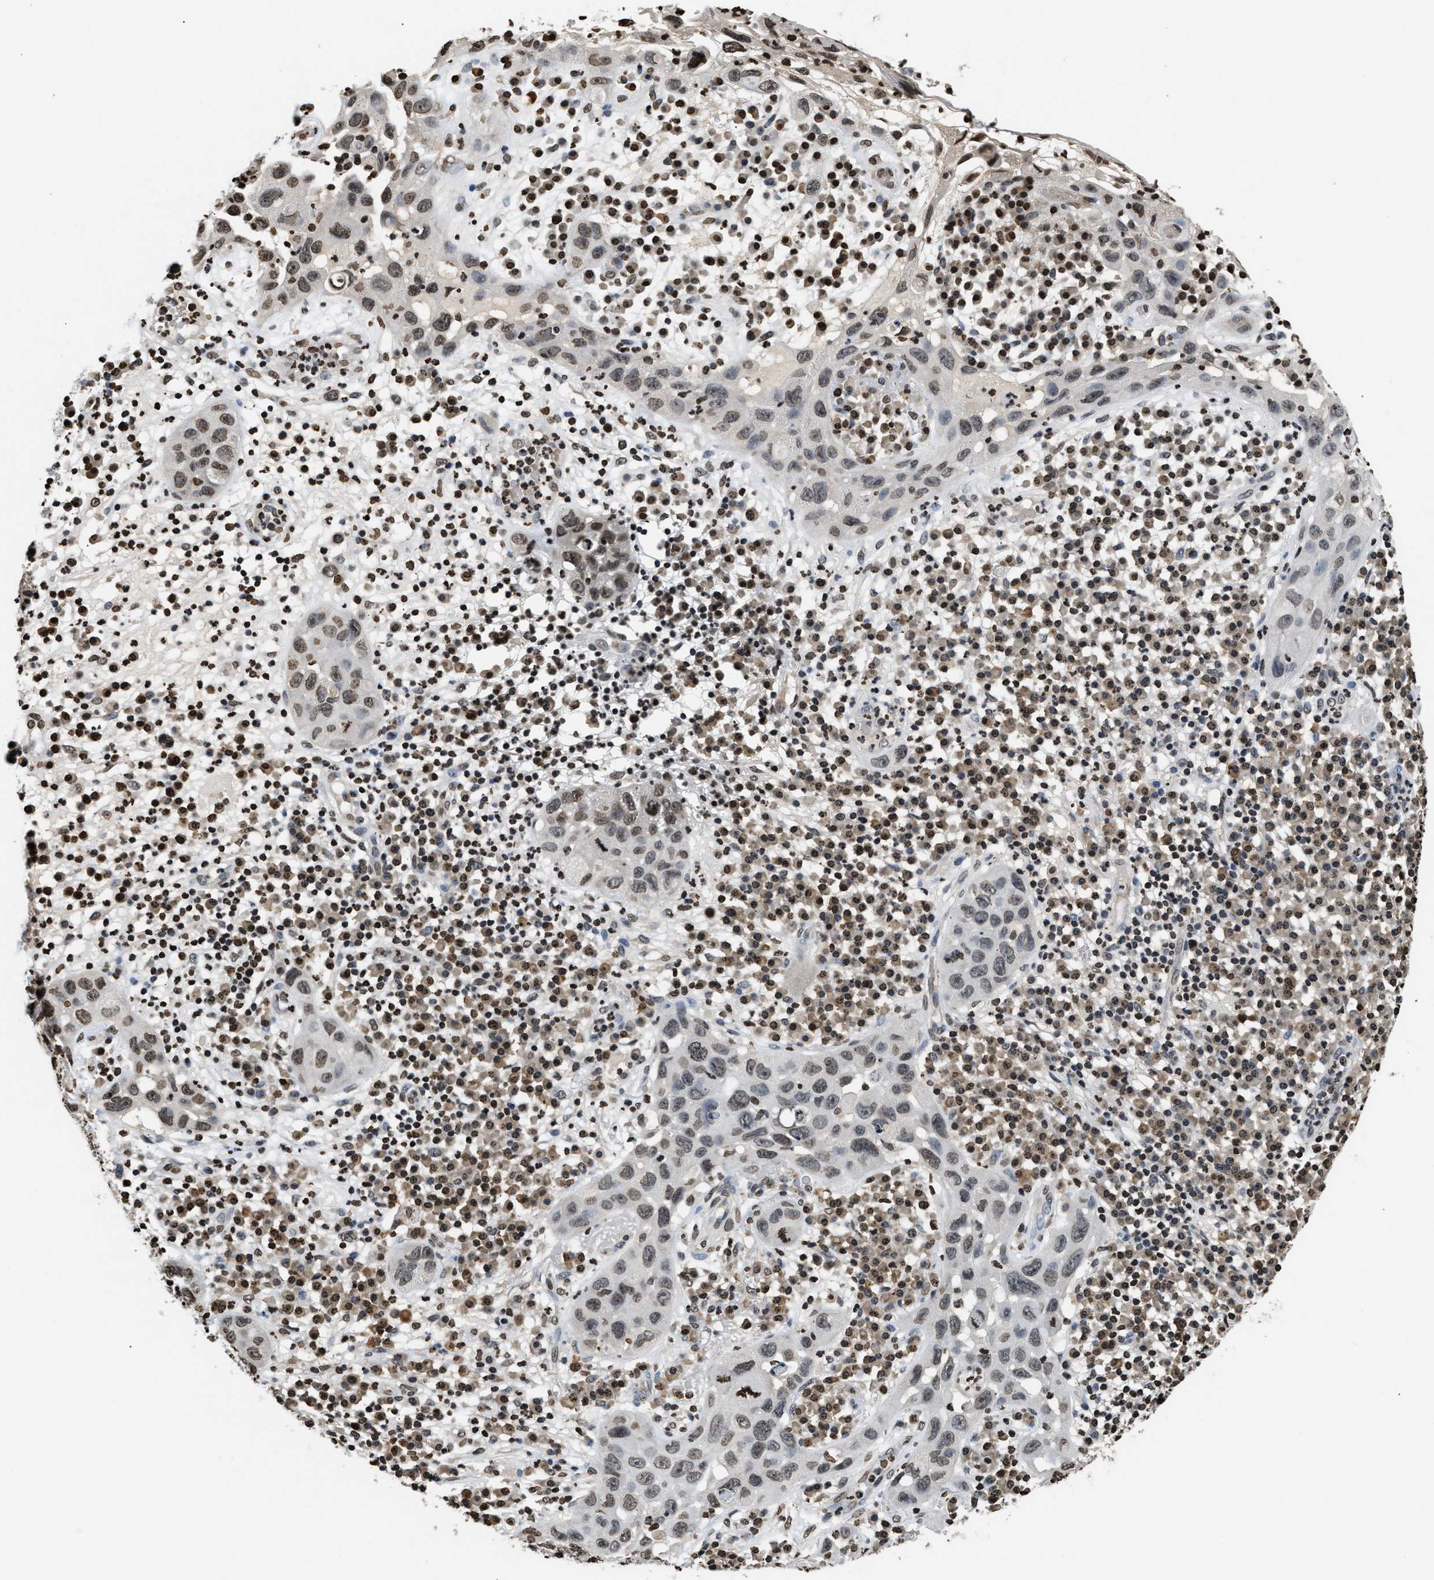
{"staining": {"intensity": "weak", "quantity": ">75%", "location": "nuclear"}, "tissue": "skin cancer", "cell_type": "Tumor cells", "image_type": "cancer", "snomed": [{"axis": "morphology", "description": "Squamous cell carcinoma in situ, NOS"}, {"axis": "morphology", "description": "Squamous cell carcinoma, NOS"}, {"axis": "topography", "description": "Skin"}], "caption": "Protein analysis of skin cancer (squamous cell carcinoma) tissue displays weak nuclear positivity in approximately >75% of tumor cells. (Stains: DAB (3,3'-diaminobenzidine) in brown, nuclei in blue, Microscopy: brightfield microscopy at high magnification).", "gene": "DNASE1L3", "patient": {"sex": "male", "age": 93}}